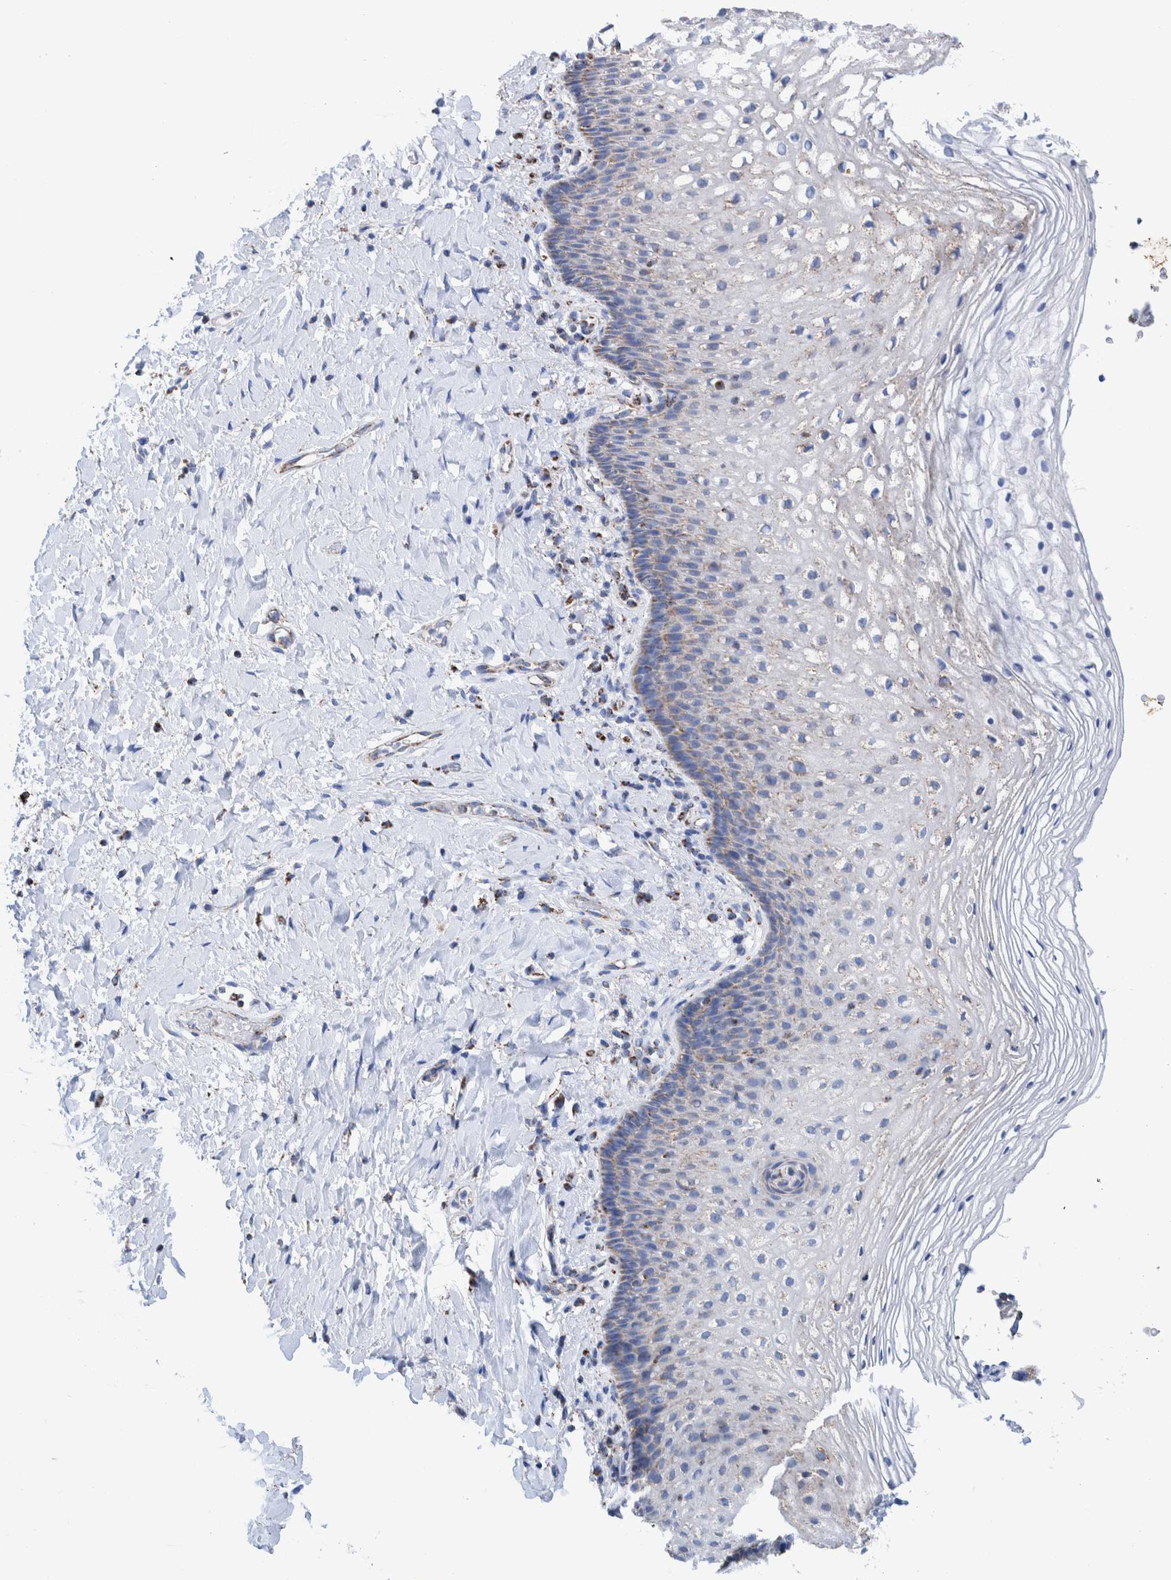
{"staining": {"intensity": "weak", "quantity": "25%-75%", "location": "cytoplasmic/membranous"}, "tissue": "vagina", "cell_type": "Squamous epithelial cells", "image_type": "normal", "snomed": [{"axis": "morphology", "description": "Normal tissue, NOS"}, {"axis": "topography", "description": "Vagina"}], "caption": "The photomicrograph exhibits staining of normal vagina, revealing weak cytoplasmic/membranous protein staining (brown color) within squamous epithelial cells.", "gene": "DECR1", "patient": {"sex": "female", "age": 60}}